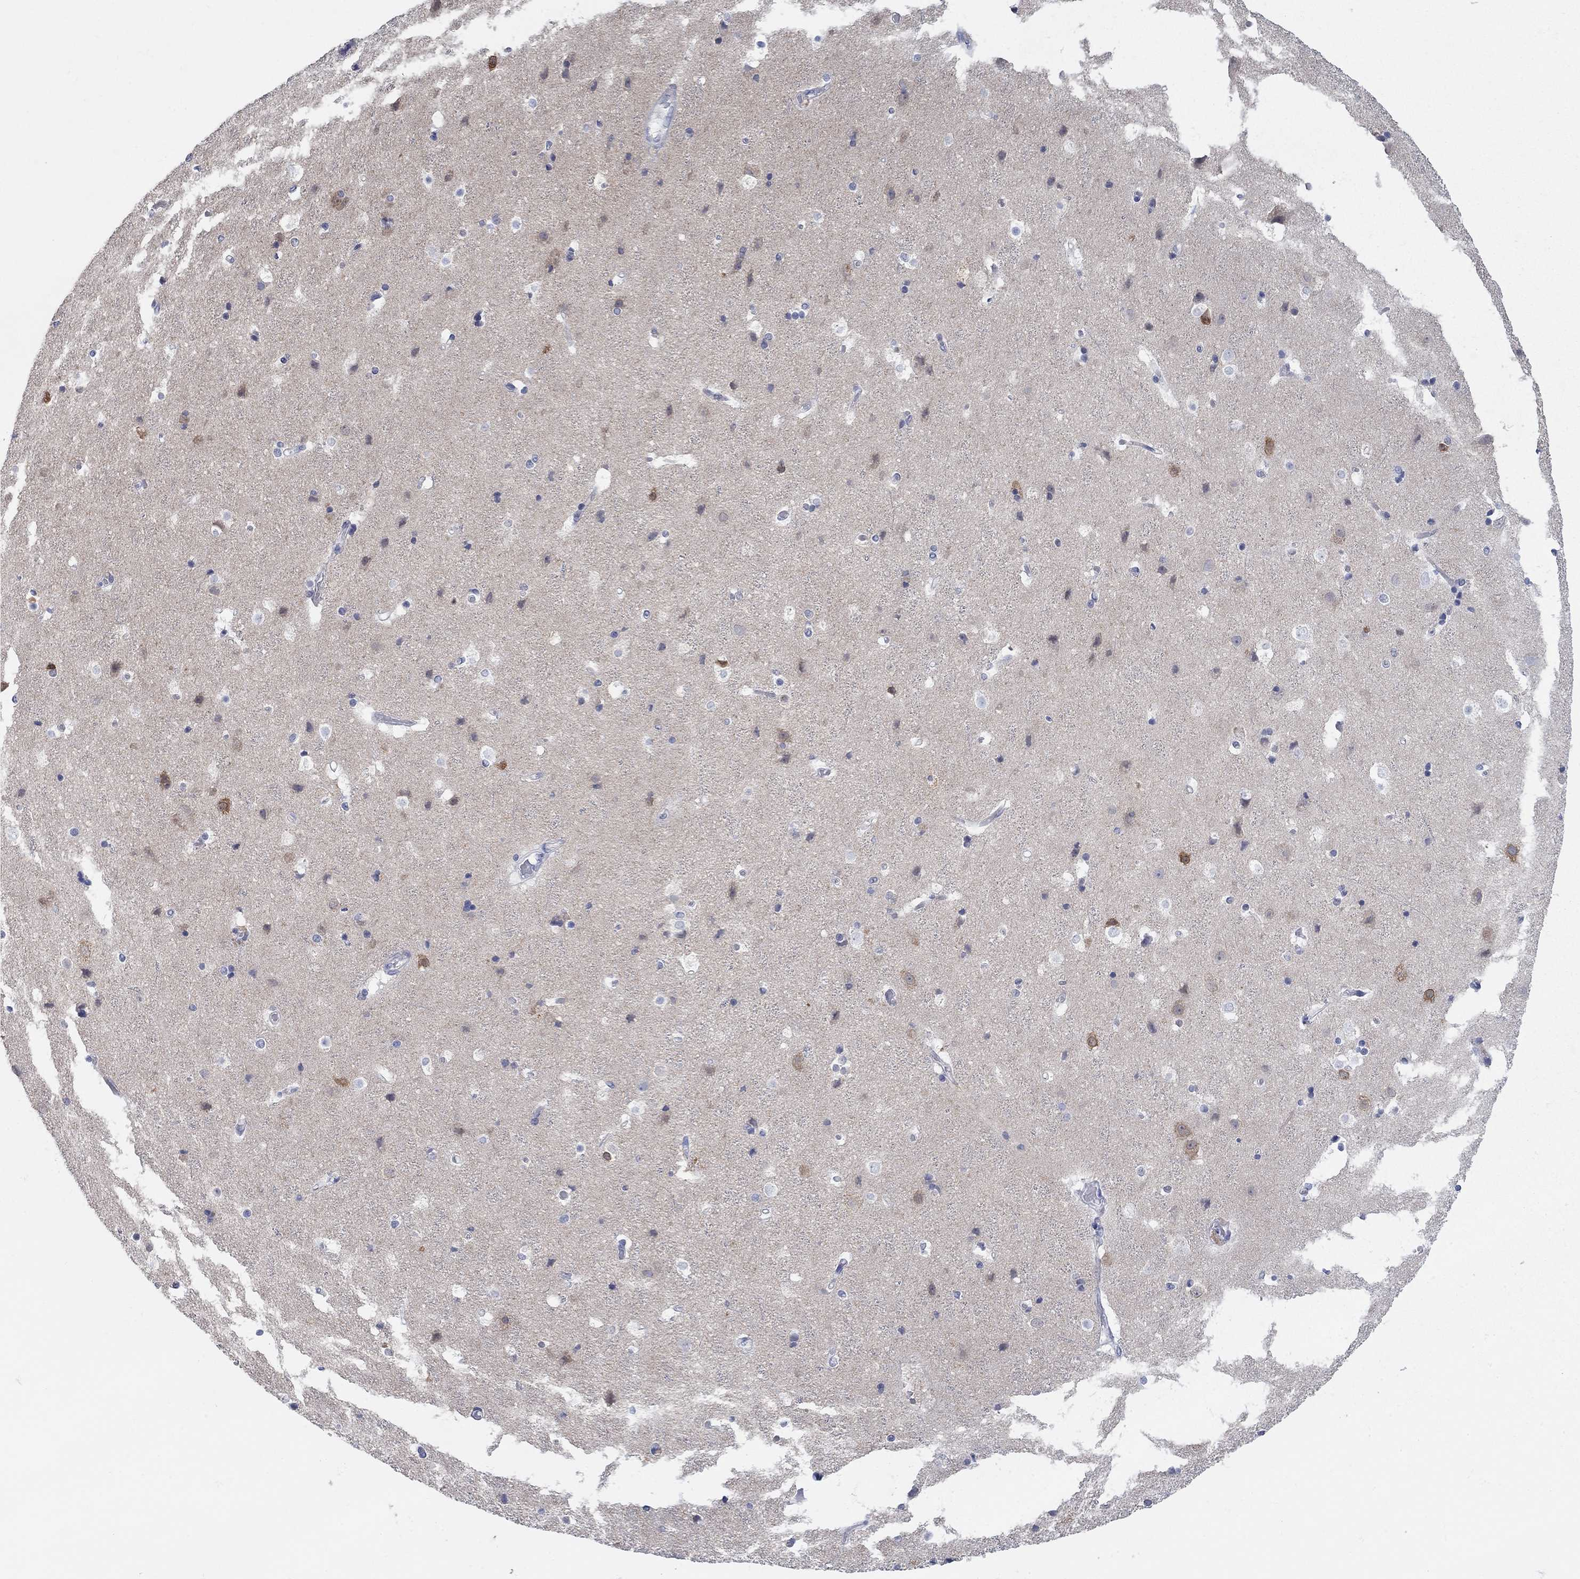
{"staining": {"intensity": "negative", "quantity": "none", "location": "none"}, "tissue": "cerebral cortex", "cell_type": "Endothelial cells", "image_type": "normal", "snomed": [{"axis": "morphology", "description": "Normal tissue, NOS"}, {"axis": "topography", "description": "Cerebral cortex"}], "caption": "The image reveals no significant expression in endothelial cells of cerebral cortex. (DAB immunohistochemistry, high magnification).", "gene": "WASF3", "patient": {"sex": "female", "age": 52}}